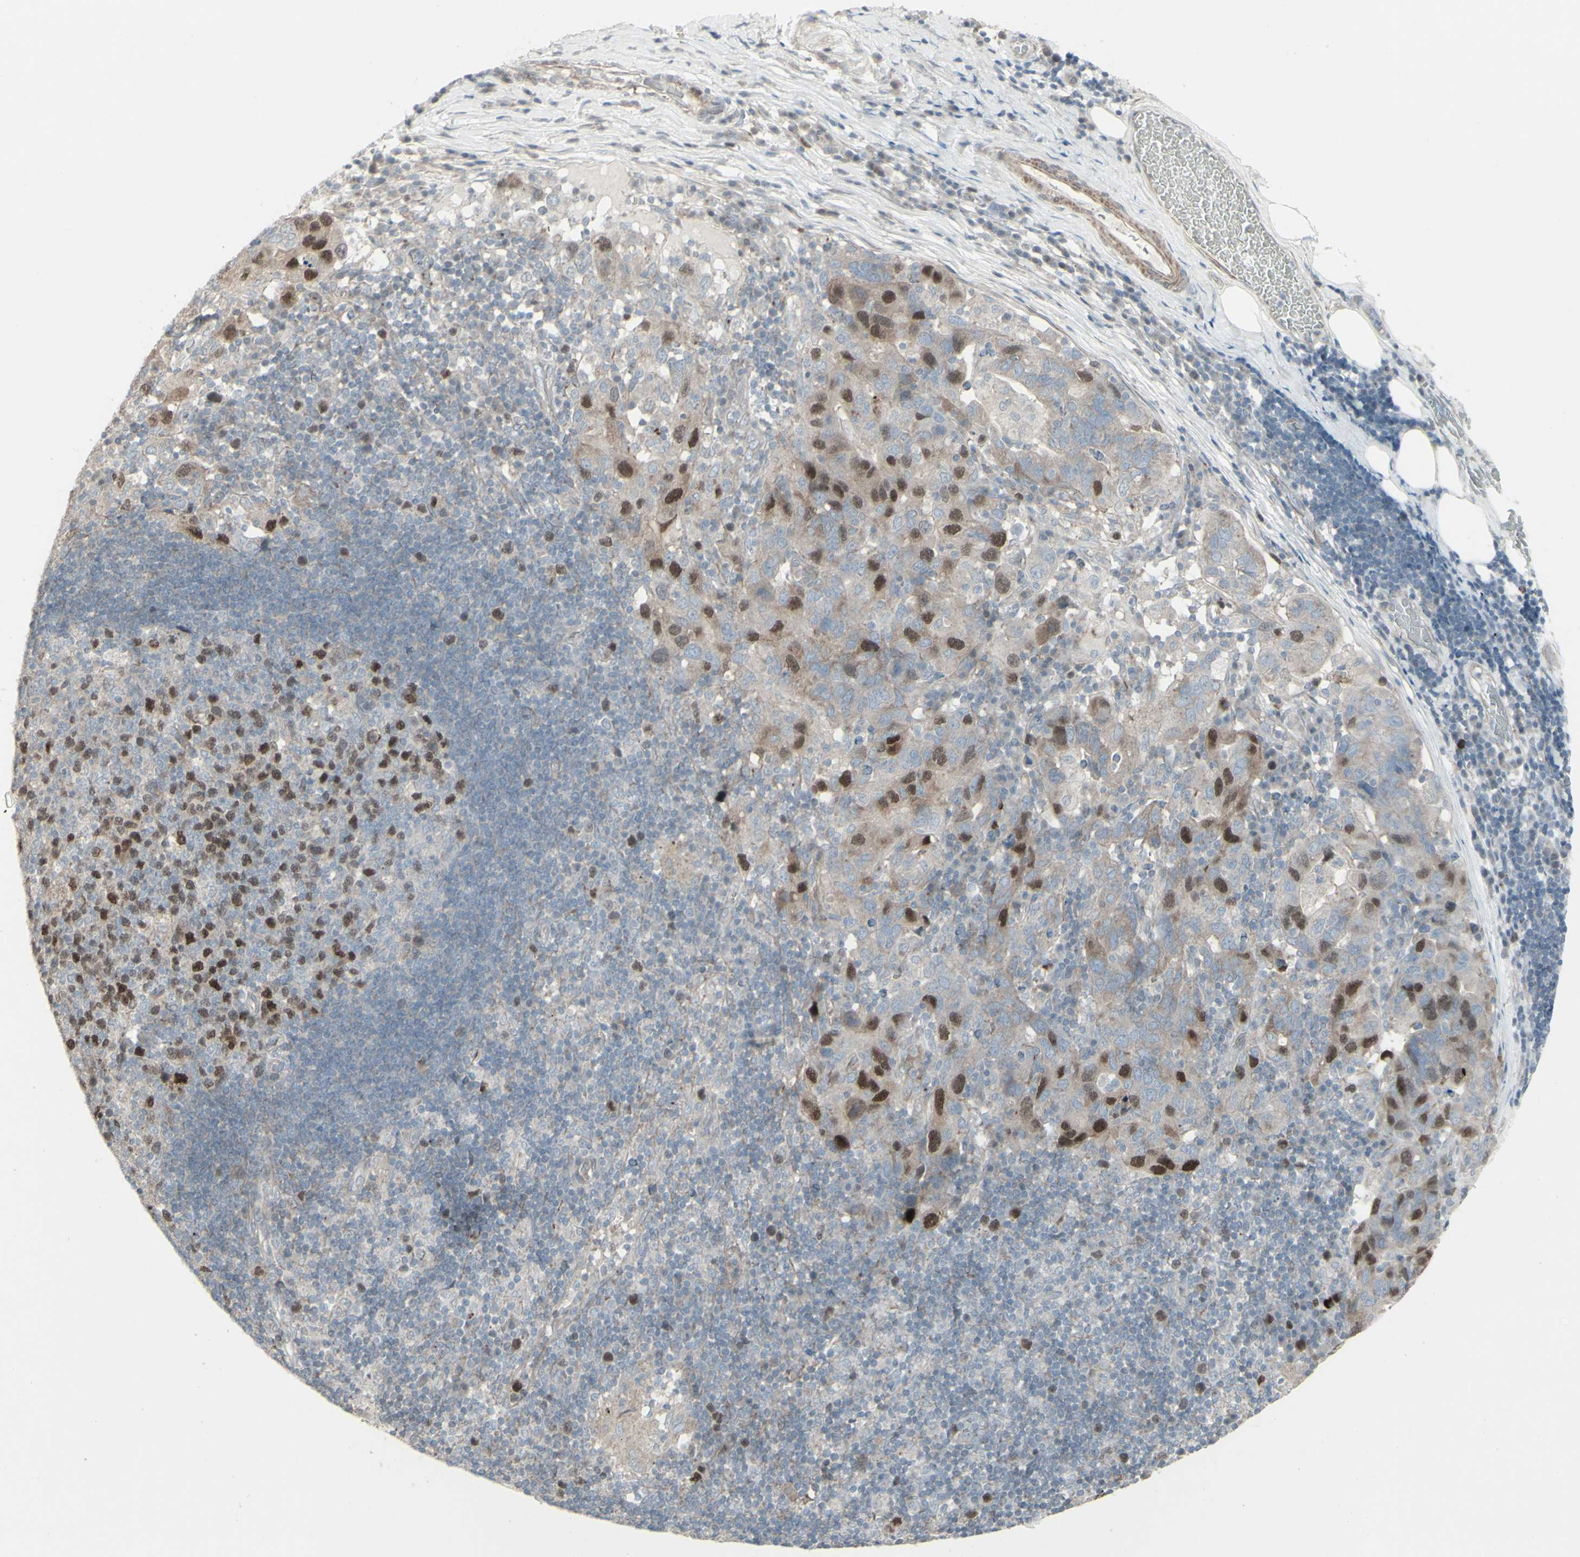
{"staining": {"intensity": "negative", "quantity": "none", "location": "none"}, "tissue": "adipose tissue", "cell_type": "Adipocytes", "image_type": "normal", "snomed": [{"axis": "morphology", "description": "Normal tissue, NOS"}, {"axis": "morphology", "description": "Adenocarcinoma, NOS"}, {"axis": "topography", "description": "Esophagus"}], "caption": "A high-resolution photomicrograph shows immunohistochemistry staining of benign adipose tissue, which demonstrates no significant expression in adipocytes. (DAB immunohistochemistry, high magnification).", "gene": "GMNN", "patient": {"sex": "male", "age": 62}}